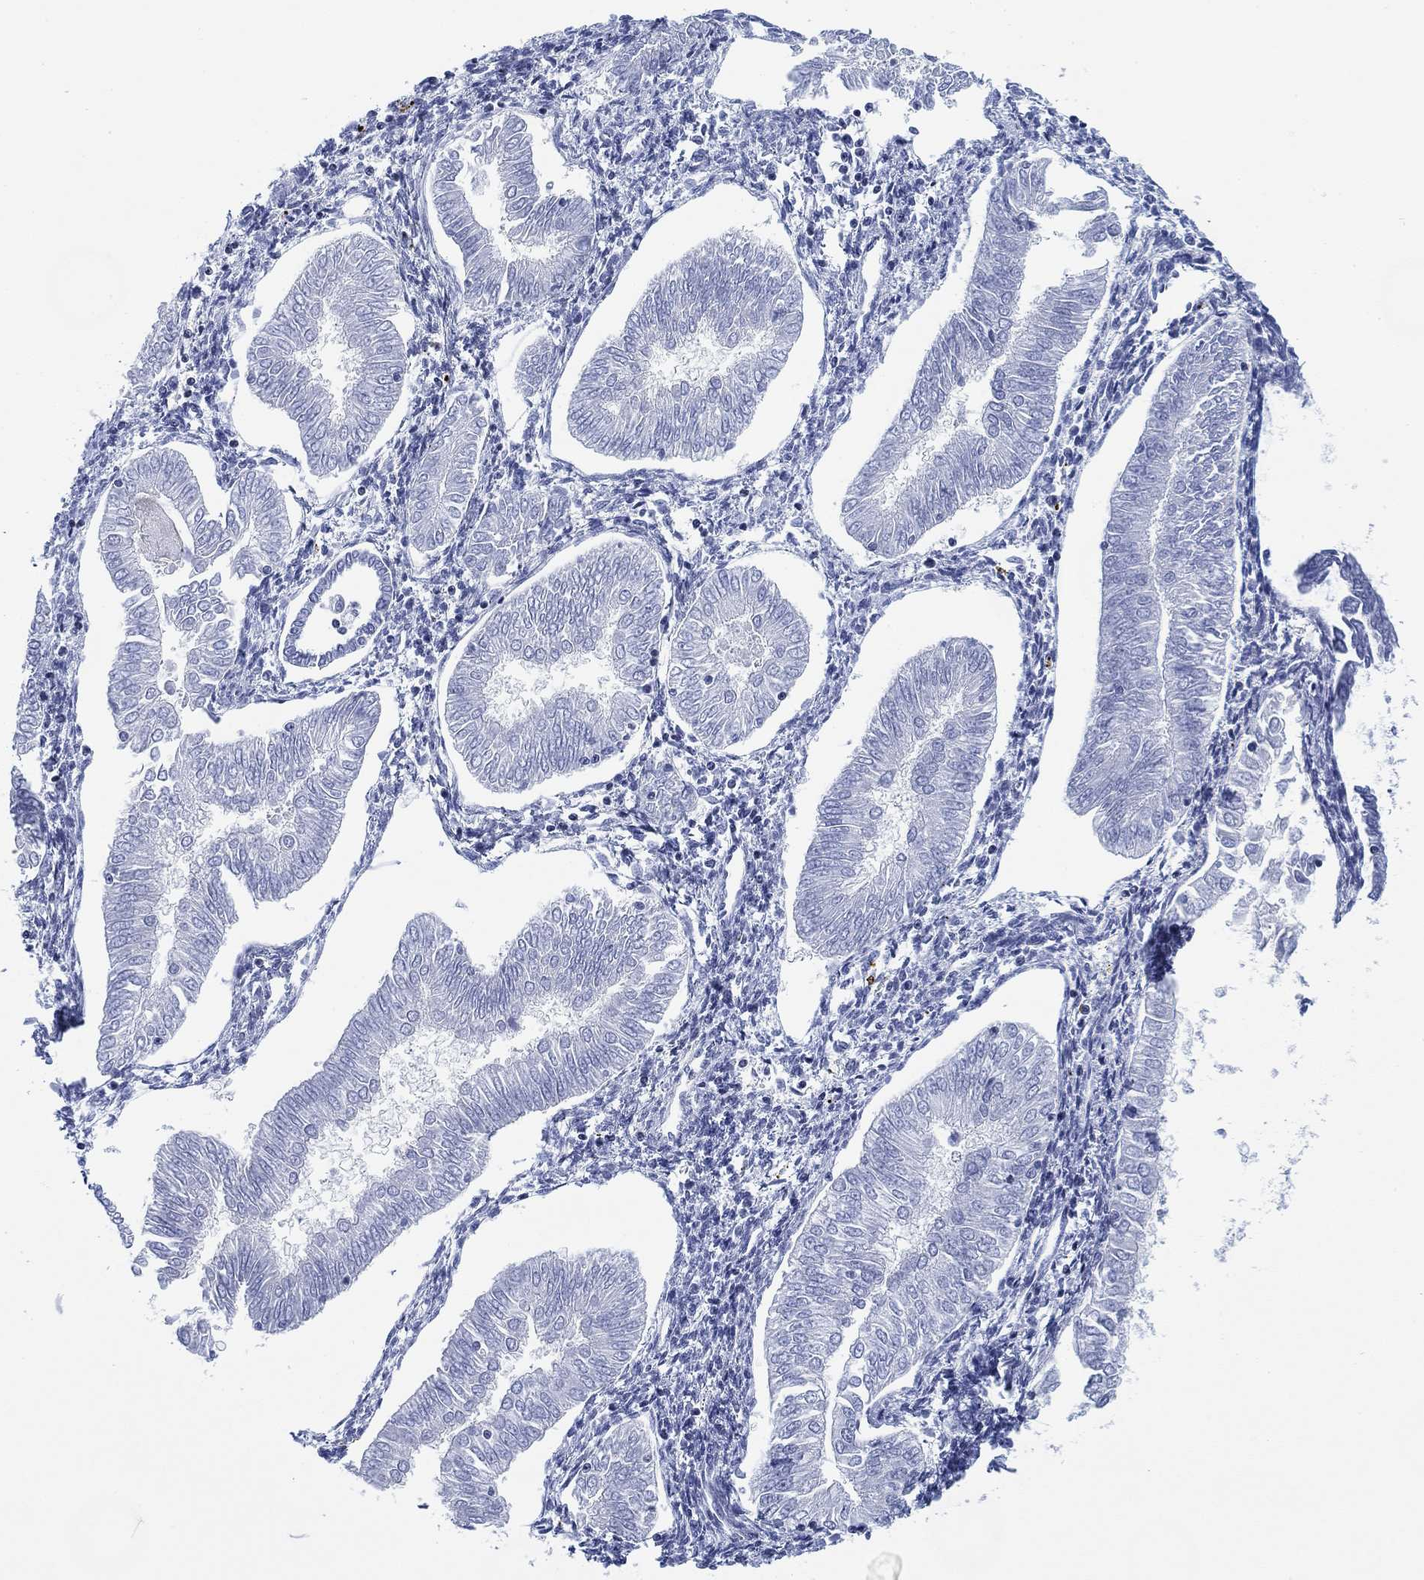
{"staining": {"intensity": "negative", "quantity": "none", "location": "none"}, "tissue": "endometrial cancer", "cell_type": "Tumor cells", "image_type": "cancer", "snomed": [{"axis": "morphology", "description": "Adenocarcinoma, NOS"}, {"axis": "topography", "description": "Endometrium"}], "caption": "Tumor cells are negative for brown protein staining in endometrial adenocarcinoma.", "gene": "FYB1", "patient": {"sex": "female", "age": 53}}